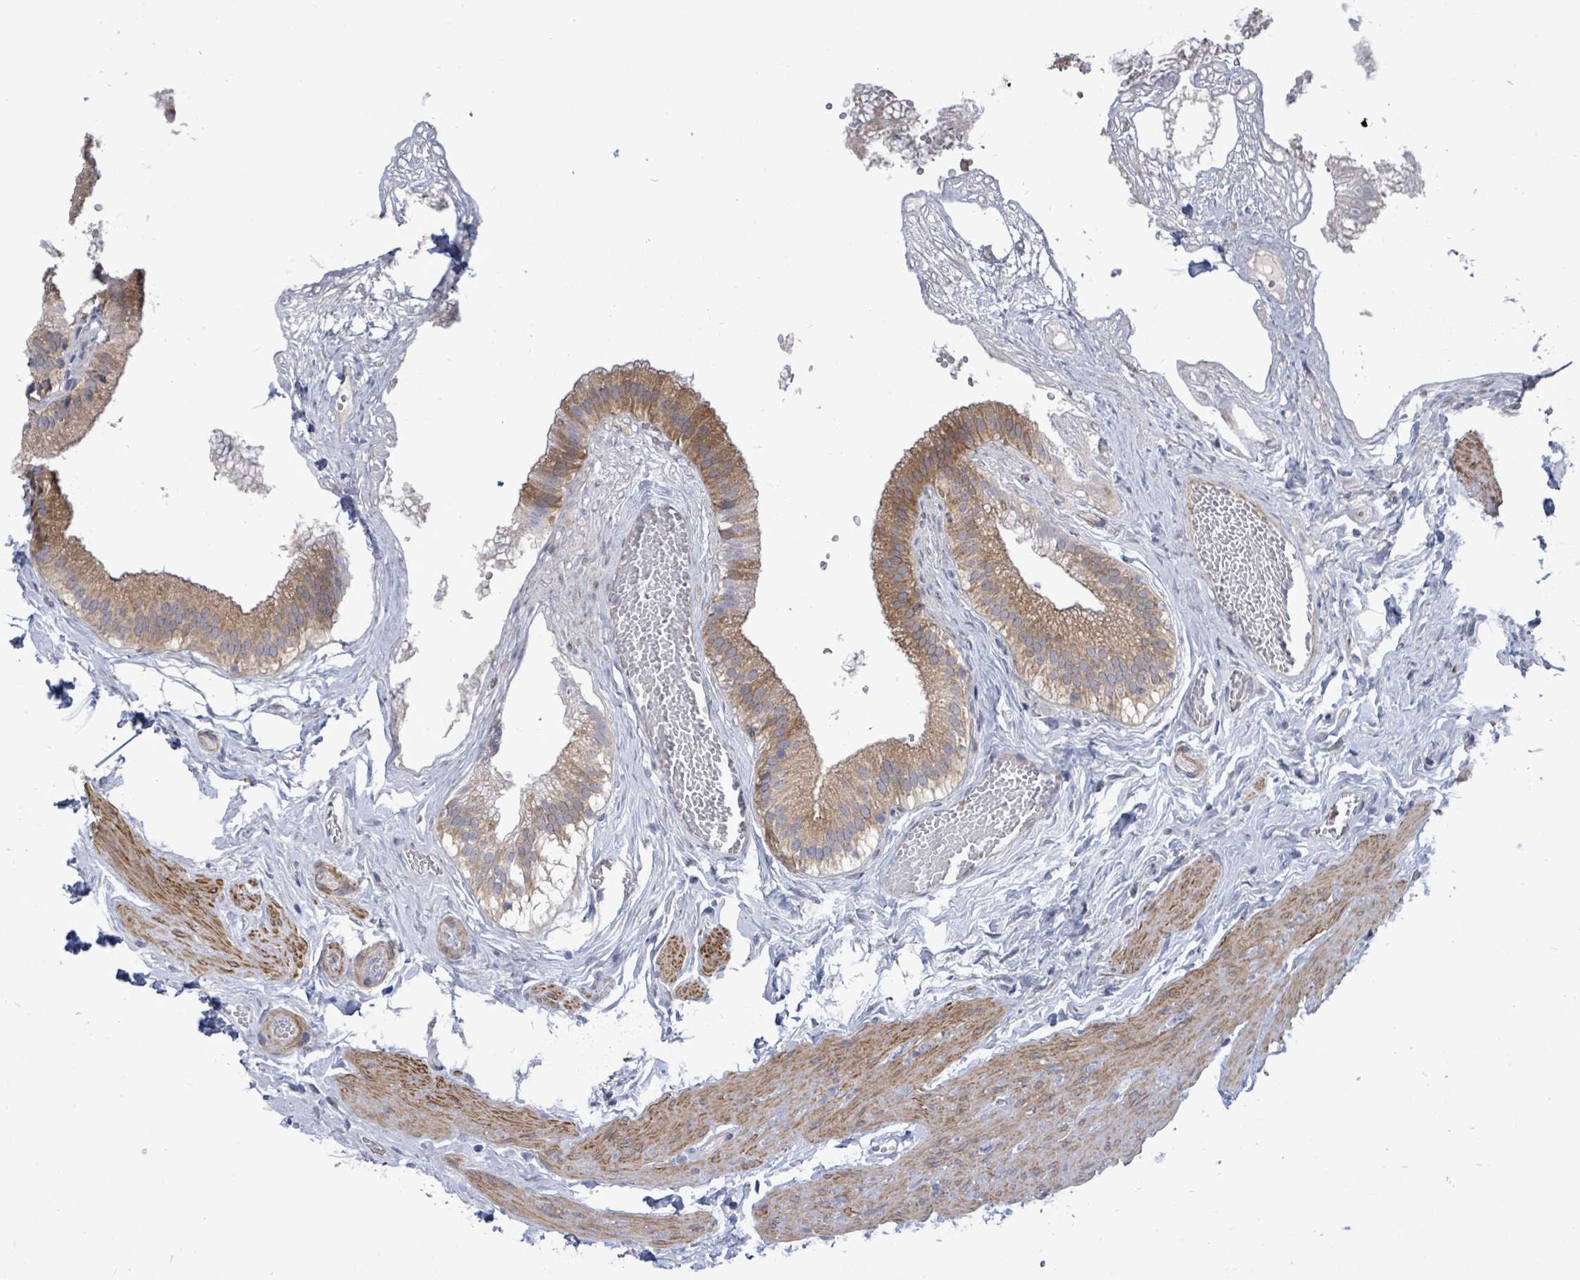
{"staining": {"intensity": "moderate", "quantity": ">75%", "location": "cytoplasmic/membranous"}, "tissue": "gallbladder", "cell_type": "Glandular cells", "image_type": "normal", "snomed": [{"axis": "morphology", "description": "Normal tissue, NOS"}, {"axis": "topography", "description": "Gallbladder"}], "caption": "Gallbladder stained for a protein (brown) displays moderate cytoplasmic/membranous positive staining in about >75% of glandular cells.", "gene": "SAR1A", "patient": {"sex": "female", "age": 54}}